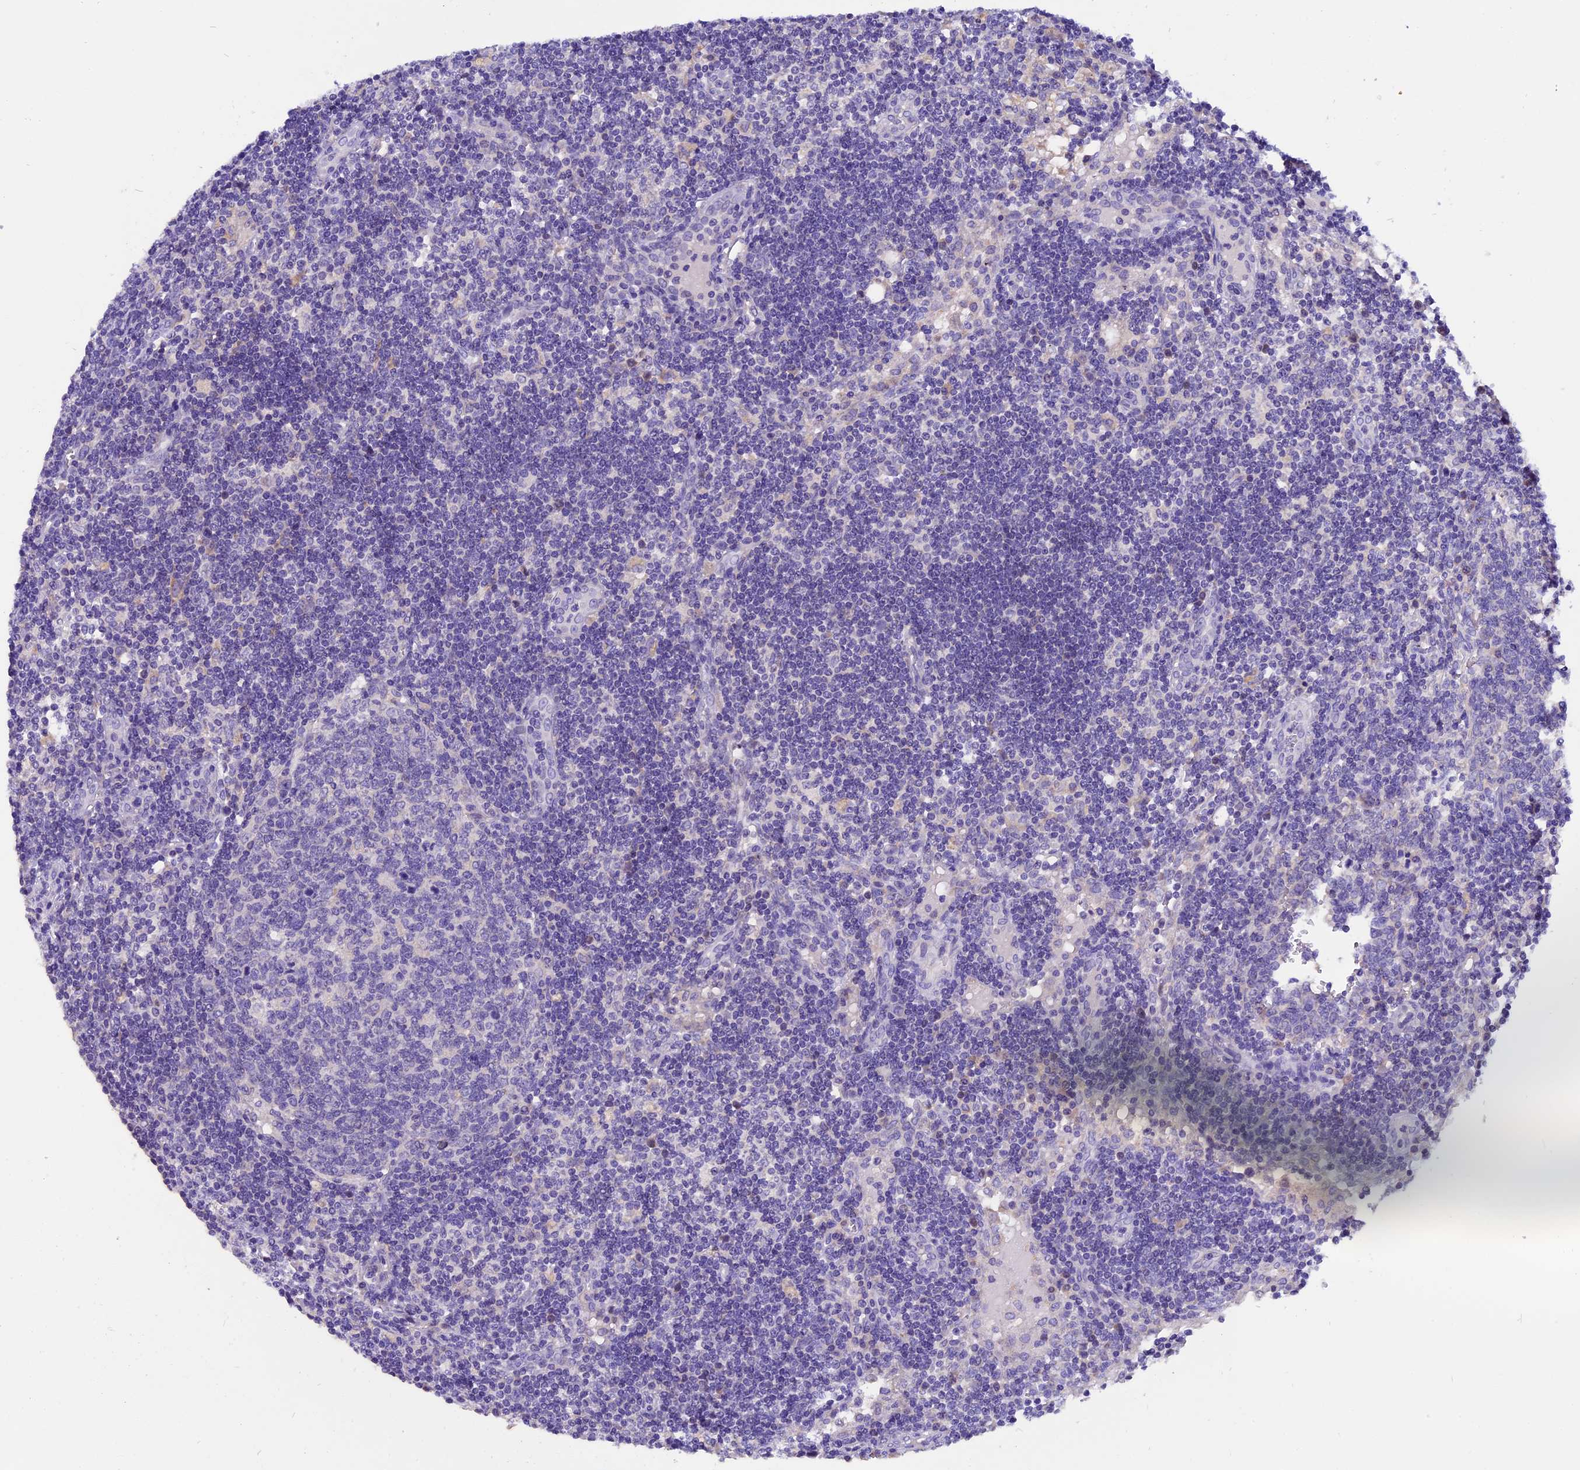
{"staining": {"intensity": "negative", "quantity": "none", "location": "none"}, "tissue": "lymph node", "cell_type": "Germinal center cells", "image_type": "normal", "snomed": [{"axis": "morphology", "description": "Normal tissue, NOS"}, {"axis": "topography", "description": "Lymph node"}], "caption": "Germinal center cells show no significant protein staining in unremarkable lymph node. (Stains: DAB immunohistochemistry with hematoxylin counter stain, Microscopy: brightfield microscopy at high magnification).", "gene": "CCBE1", "patient": {"sex": "female", "age": 73}}